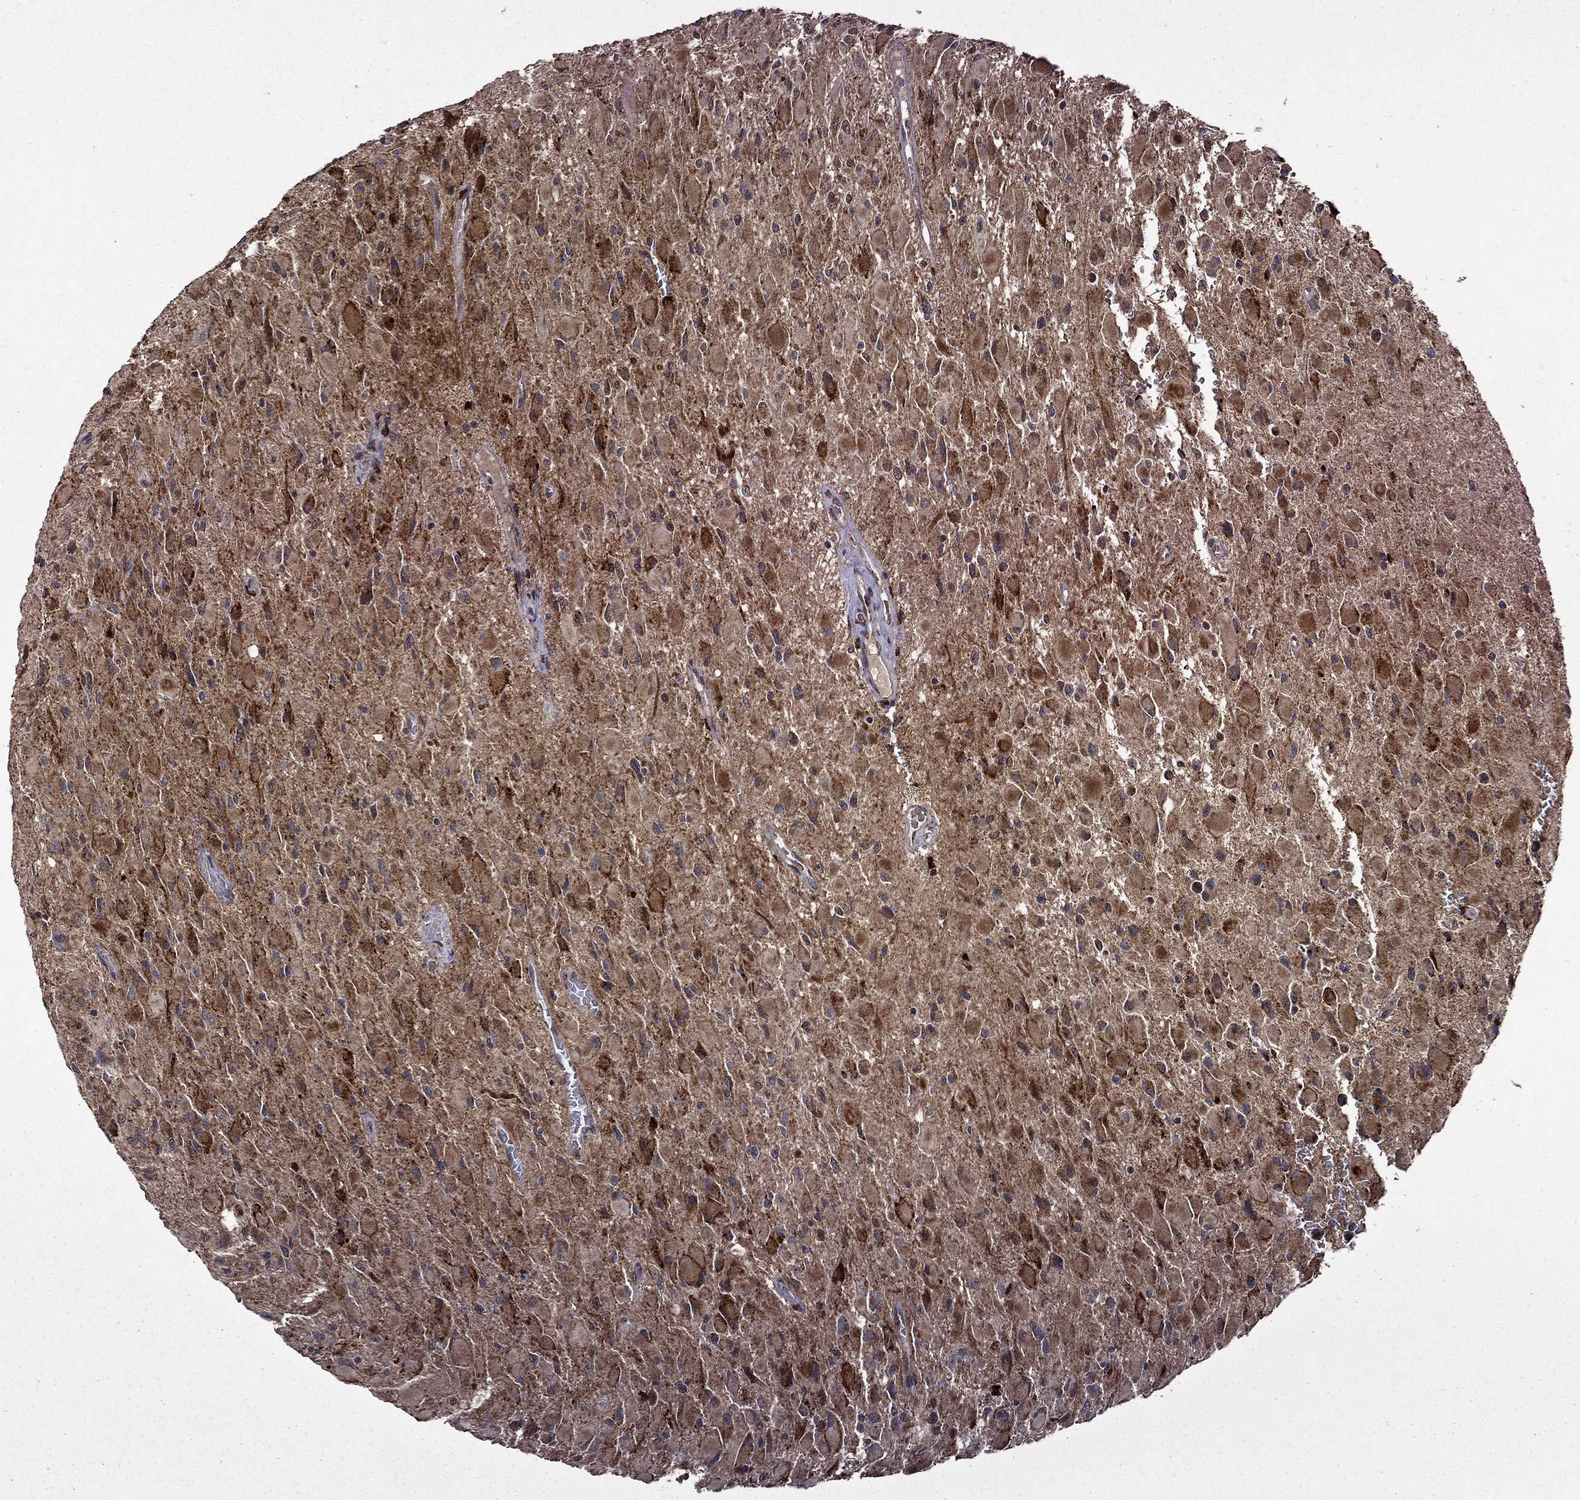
{"staining": {"intensity": "moderate", "quantity": ">75%", "location": "cytoplasmic/membranous"}, "tissue": "glioma", "cell_type": "Tumor cells", "image_type": "cancer", "snomed": [{"axis": "morphology", "description": "Glioma, malignant, High grade"}, {"axis": "topography", "description": "Cerebral cortex"}], "caption": "Tumor cells show medium levels of moderate cytoplasmic/membranous staining in about >75% of cells in malignant glioma (high-grade).", "gene": "ITM2B", "patient": {"sex": "female", "age": 36}}